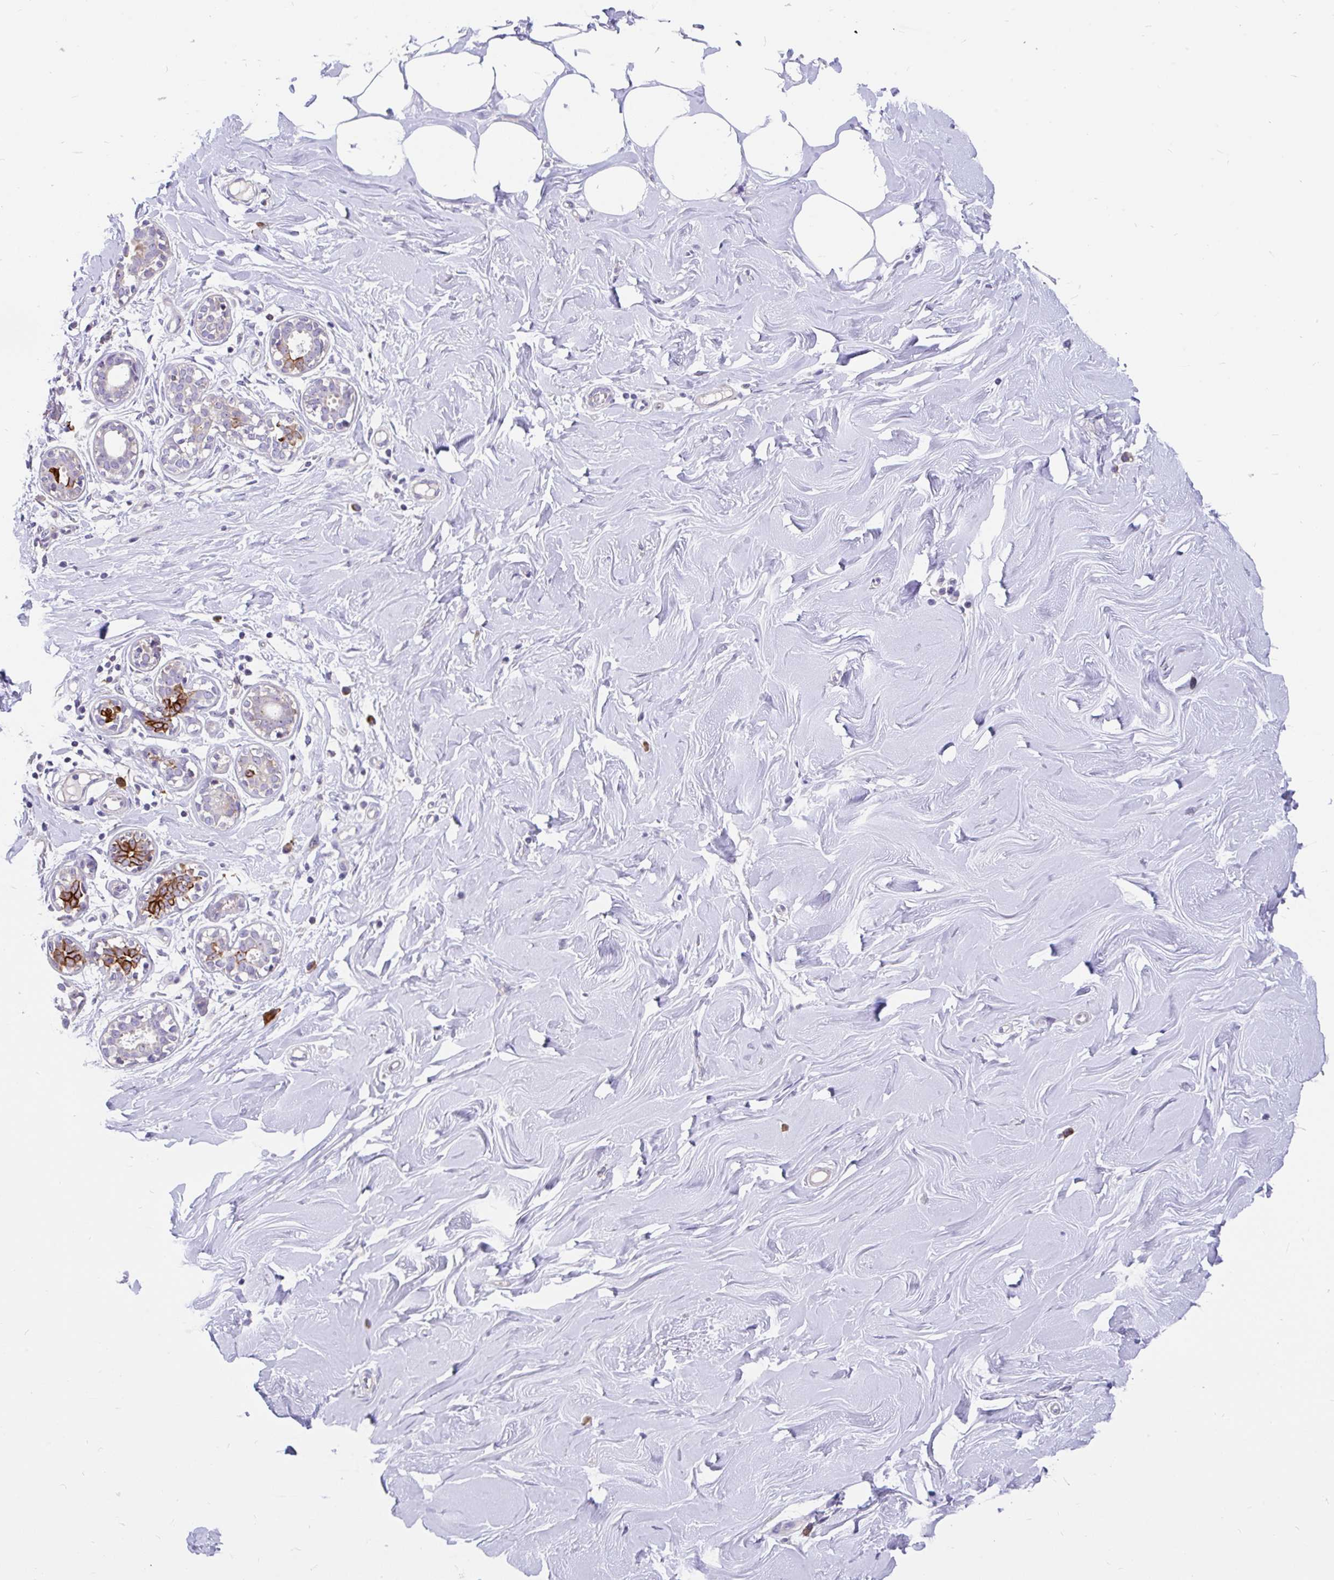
{"staining": {"intensity": "negative", "quantity": "none", "location": "none"}, "tissue": "breast", "cell_type": "Adipocytes", "image_type": "normal", "snomed": [{"axis": "morphology", "description": "Normal tissue, NOS"}, {"axis": "topography", "description": "Breast"}], "caption": "This is an immunohistochemistry image of benign human breast. There is no expression in adipocytes.", "gene": "LRRC26", "patient": {"sex": "female", "age": 27}}